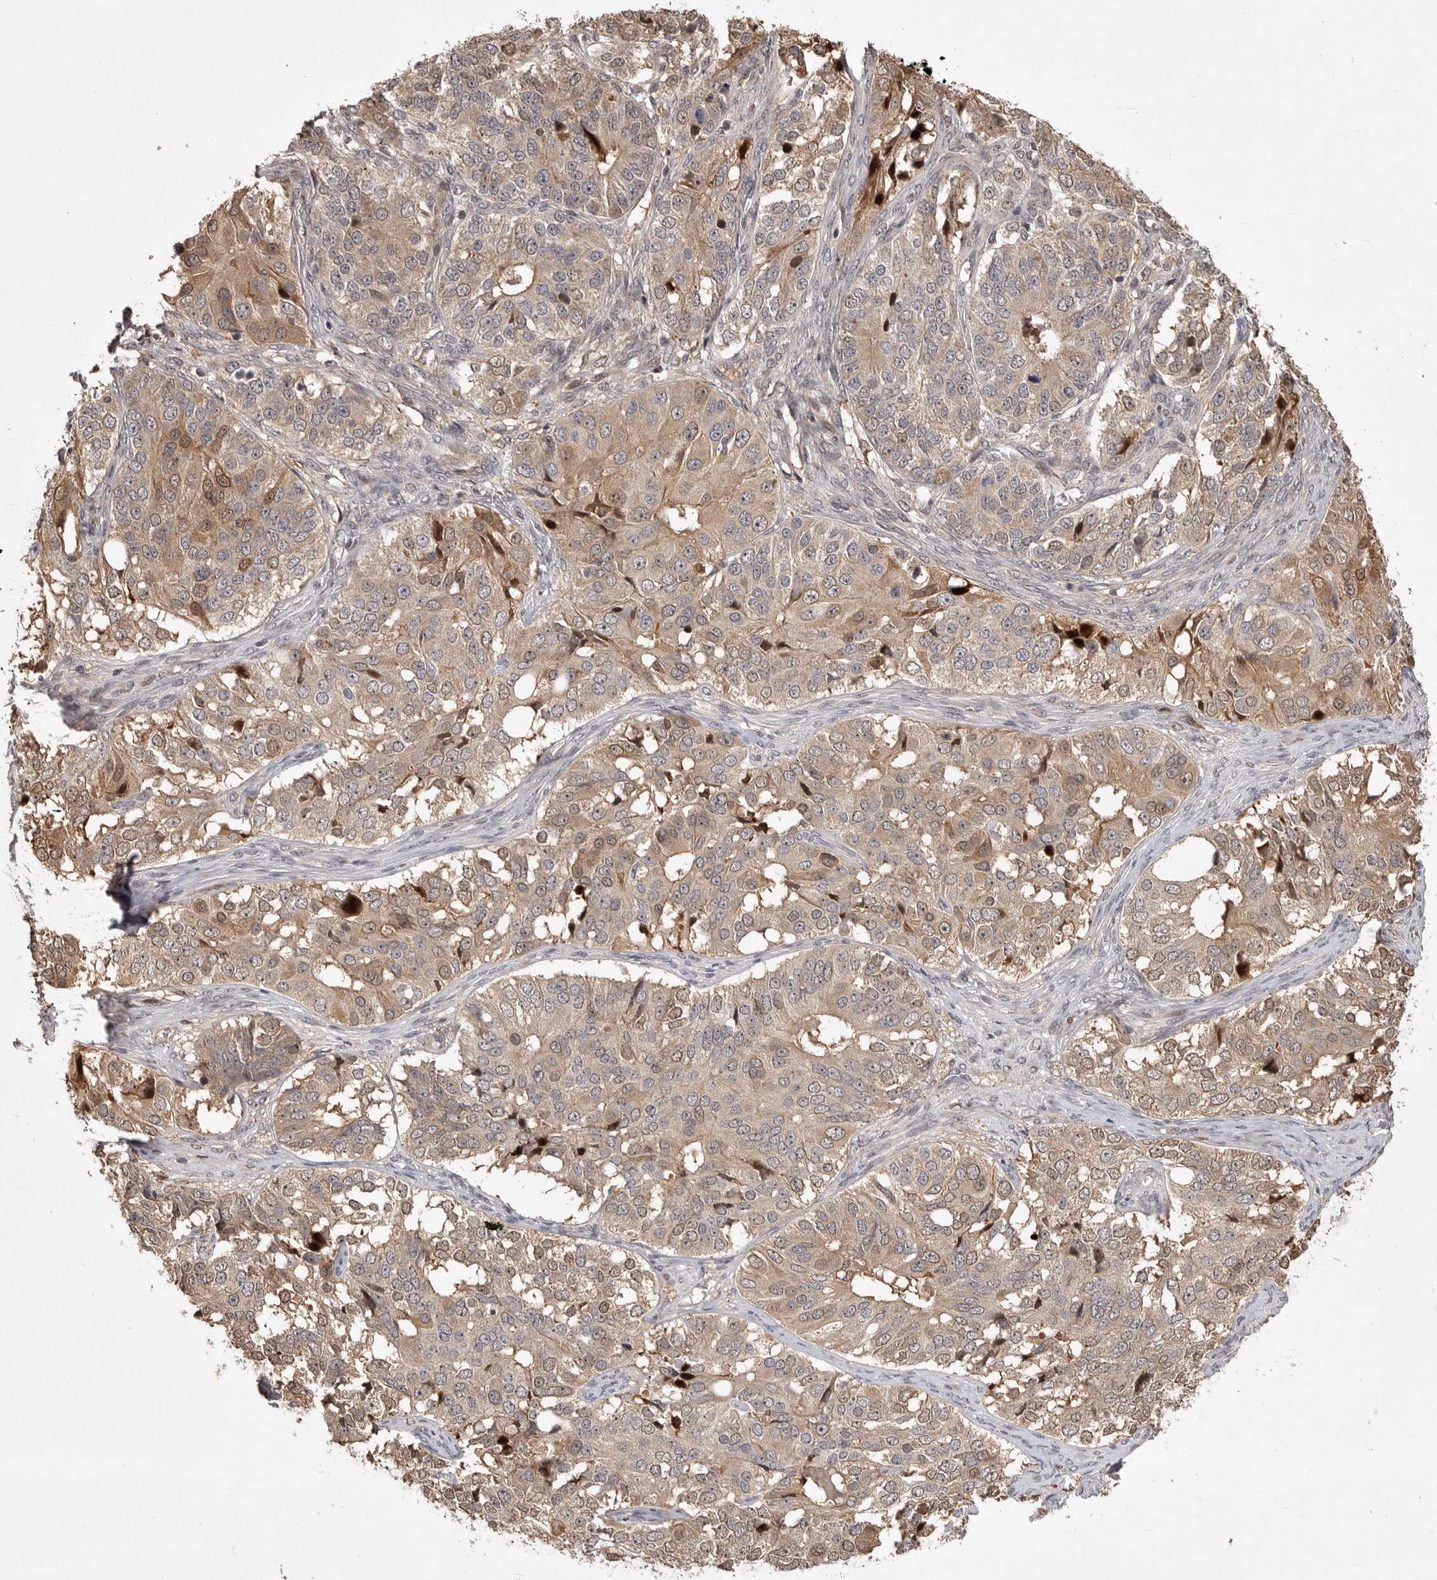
{"staining": {"intensity": "weak", "quantity": "25%-75%", "location": "cytoplasmic/membranous"}, "tissue": "ovarian cancer", "cell_type": "Tumor cells", "image_type": "cancer", "snomed": [{"axis": "morphology", "description": "Carcinoma, endometroid"}, {"axis": "topography", "description": "Ovary"}], "caption": "Ovarian cancer tissue exhibits weak cytoplasmic/membranous expression in approximately 25%-75% of tumor cells, visualized by immunohistochemistry.", "gene": "VN1R4", "patient": {"sex": "female", "age": 51}}